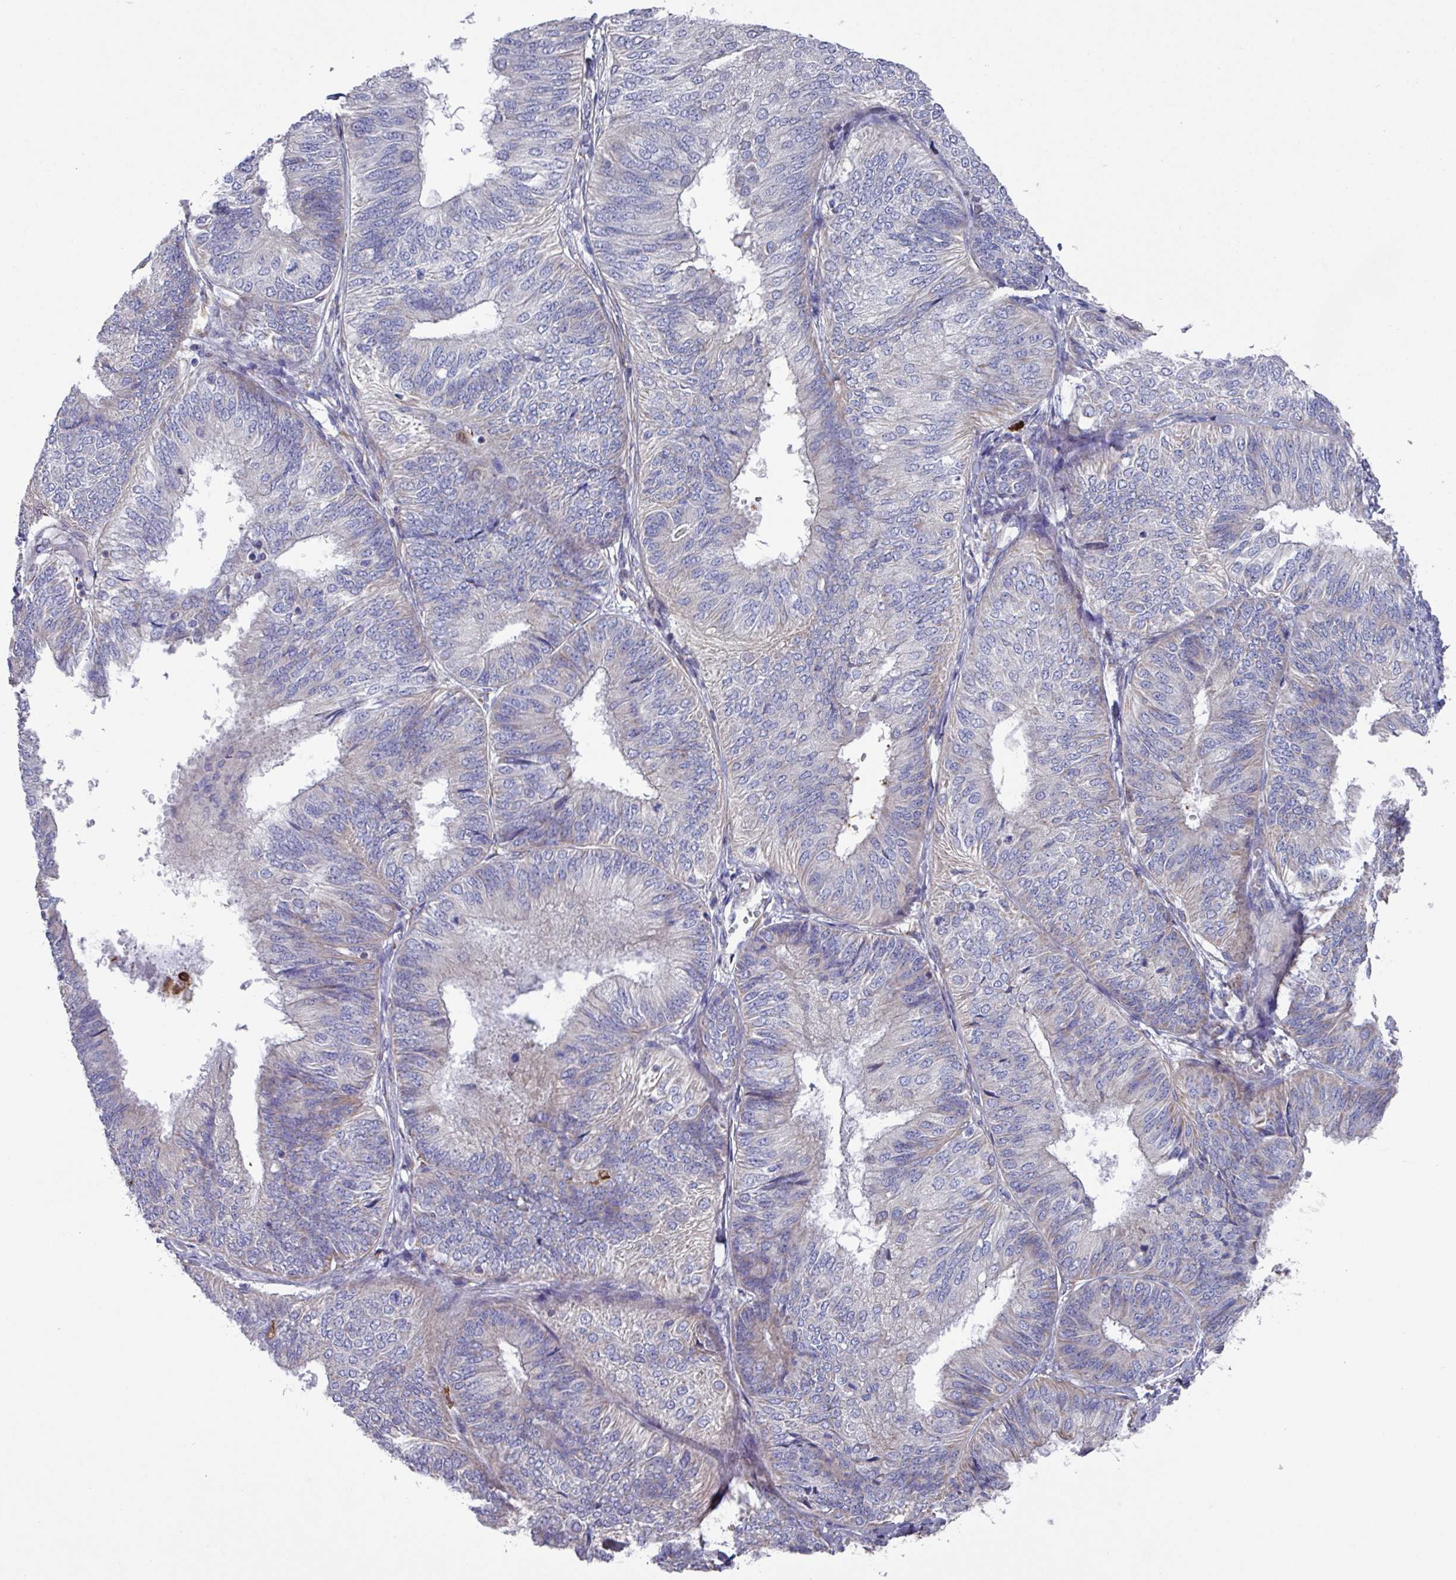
{"staining": {"intensity": "negative", "quantity": "none", "location": "none"}, "tissue": "endometrial cancer", "cell_type": "Tumor cells", "image_type": "cancer", "snomed": [{"axis": "morphology", "description": "Adenocarcinoma, NOS"}, {"axis": "topography", "description": "Endometrium"}], "caption": "Endometrial adenocarcinoma was stained to show a protein in brown. There is no significant staining in tumor cells. (DAB immunohistochemistry (IHC) visualized using brightfield microscopy, high magnification).", "gene": "UQCC2", "patient": {"sex": "female", "age": 58}}